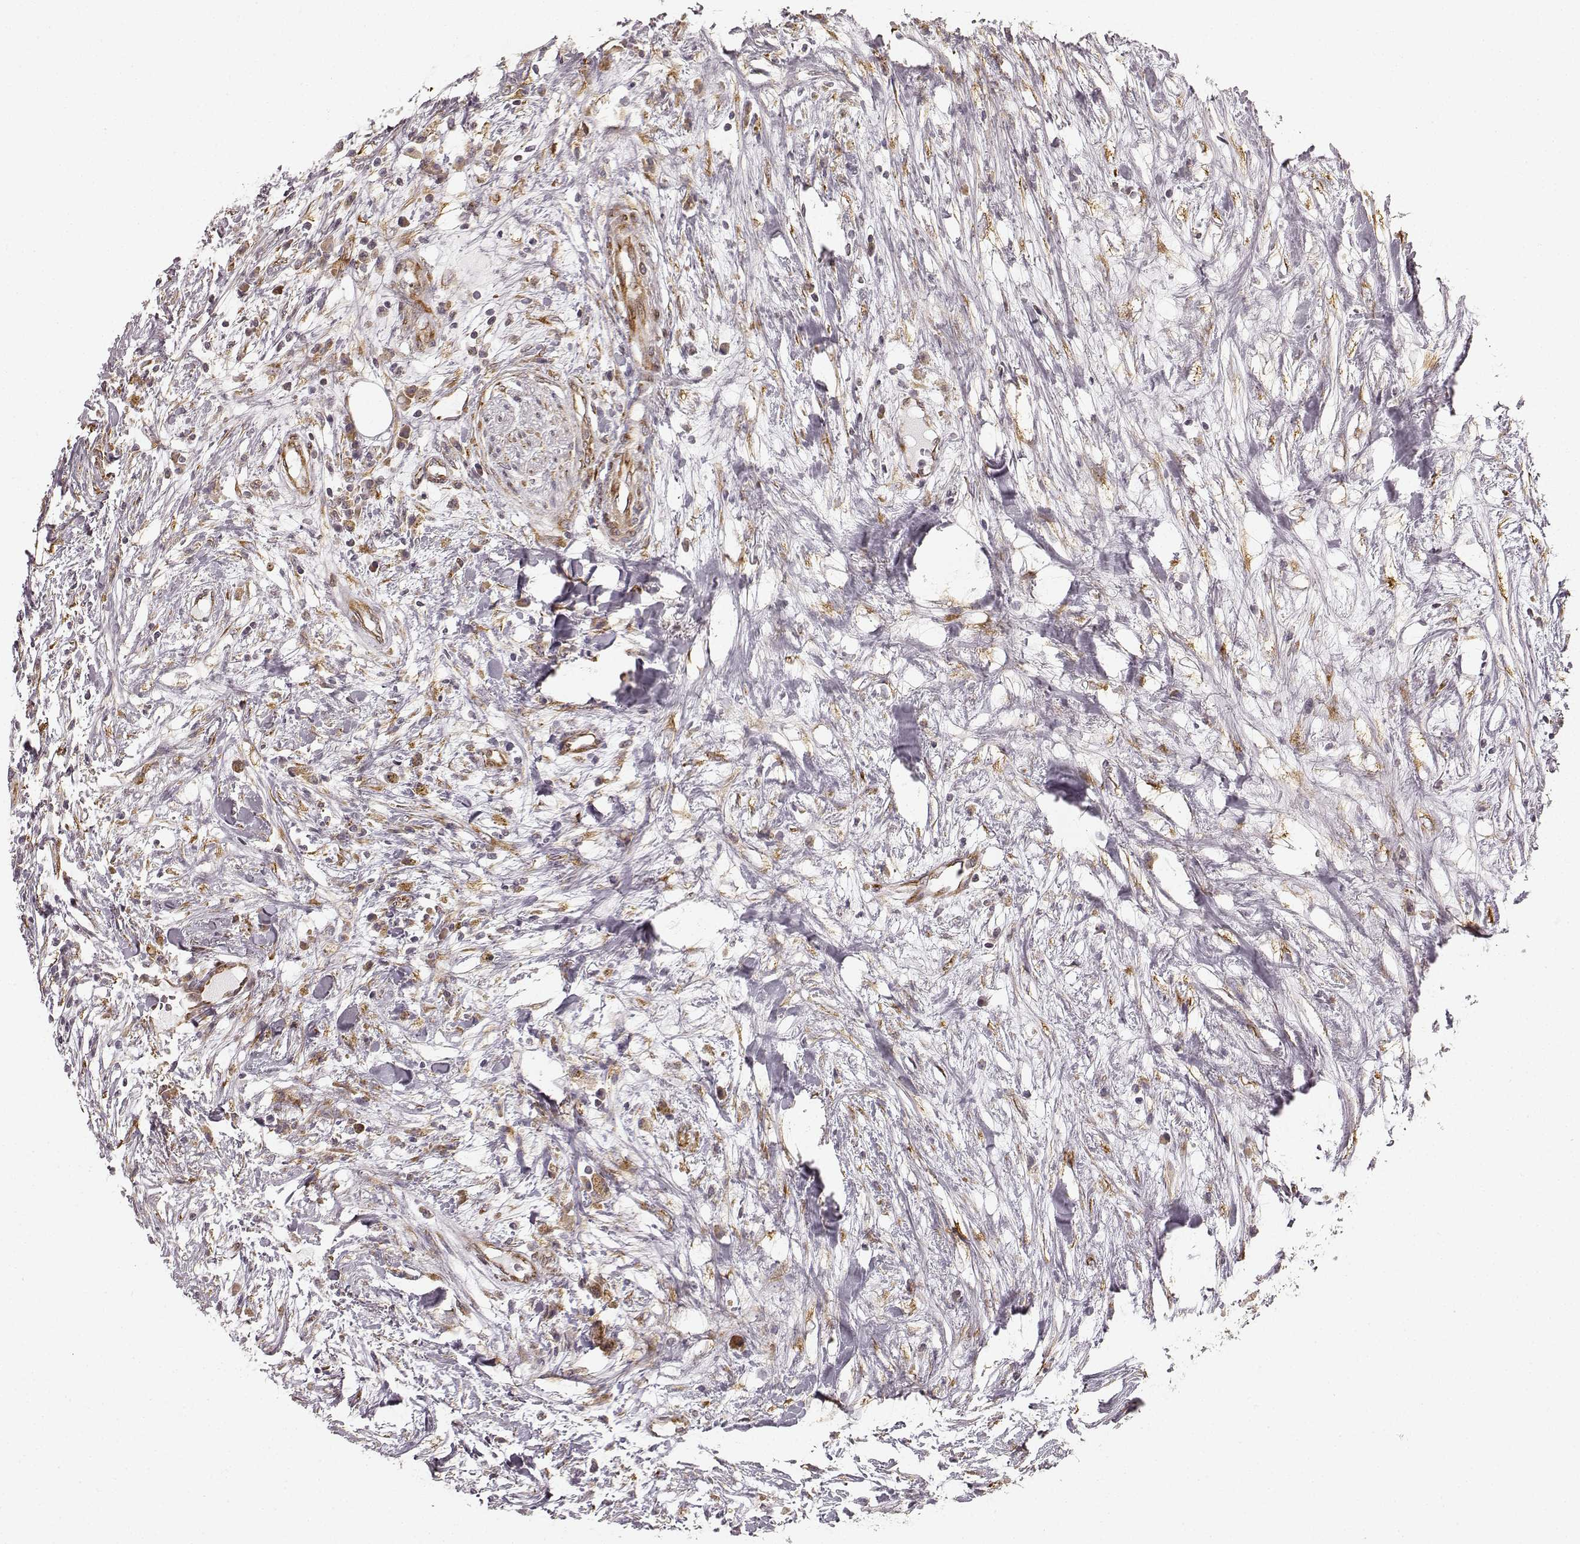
{"staining": {"intensity": "moderate", "quantity": ">75%", "location": "cytoplasmic/membranous"}, "tissue": "colorectal cancer", "cell_type": "Tumor cells", "image_type": "cancer", "snomed": [{"axis": "morphology", "description": "Adenocarcinoma, NOS"}, {"axis": "topography", "description": "Colon"}], "caption": "A high-resolution micrograph shows immunohistochemistry staining of colorectal adenocarcinoma, which demonstrates moderate cytoplasmic/membranous positivity in approximately >75% of tumor cells. (Brightfield microscopy of DAB IHC at high magnification).", "gene": "TMEM14A", "patient": {"sex": "female", "age": 48}}